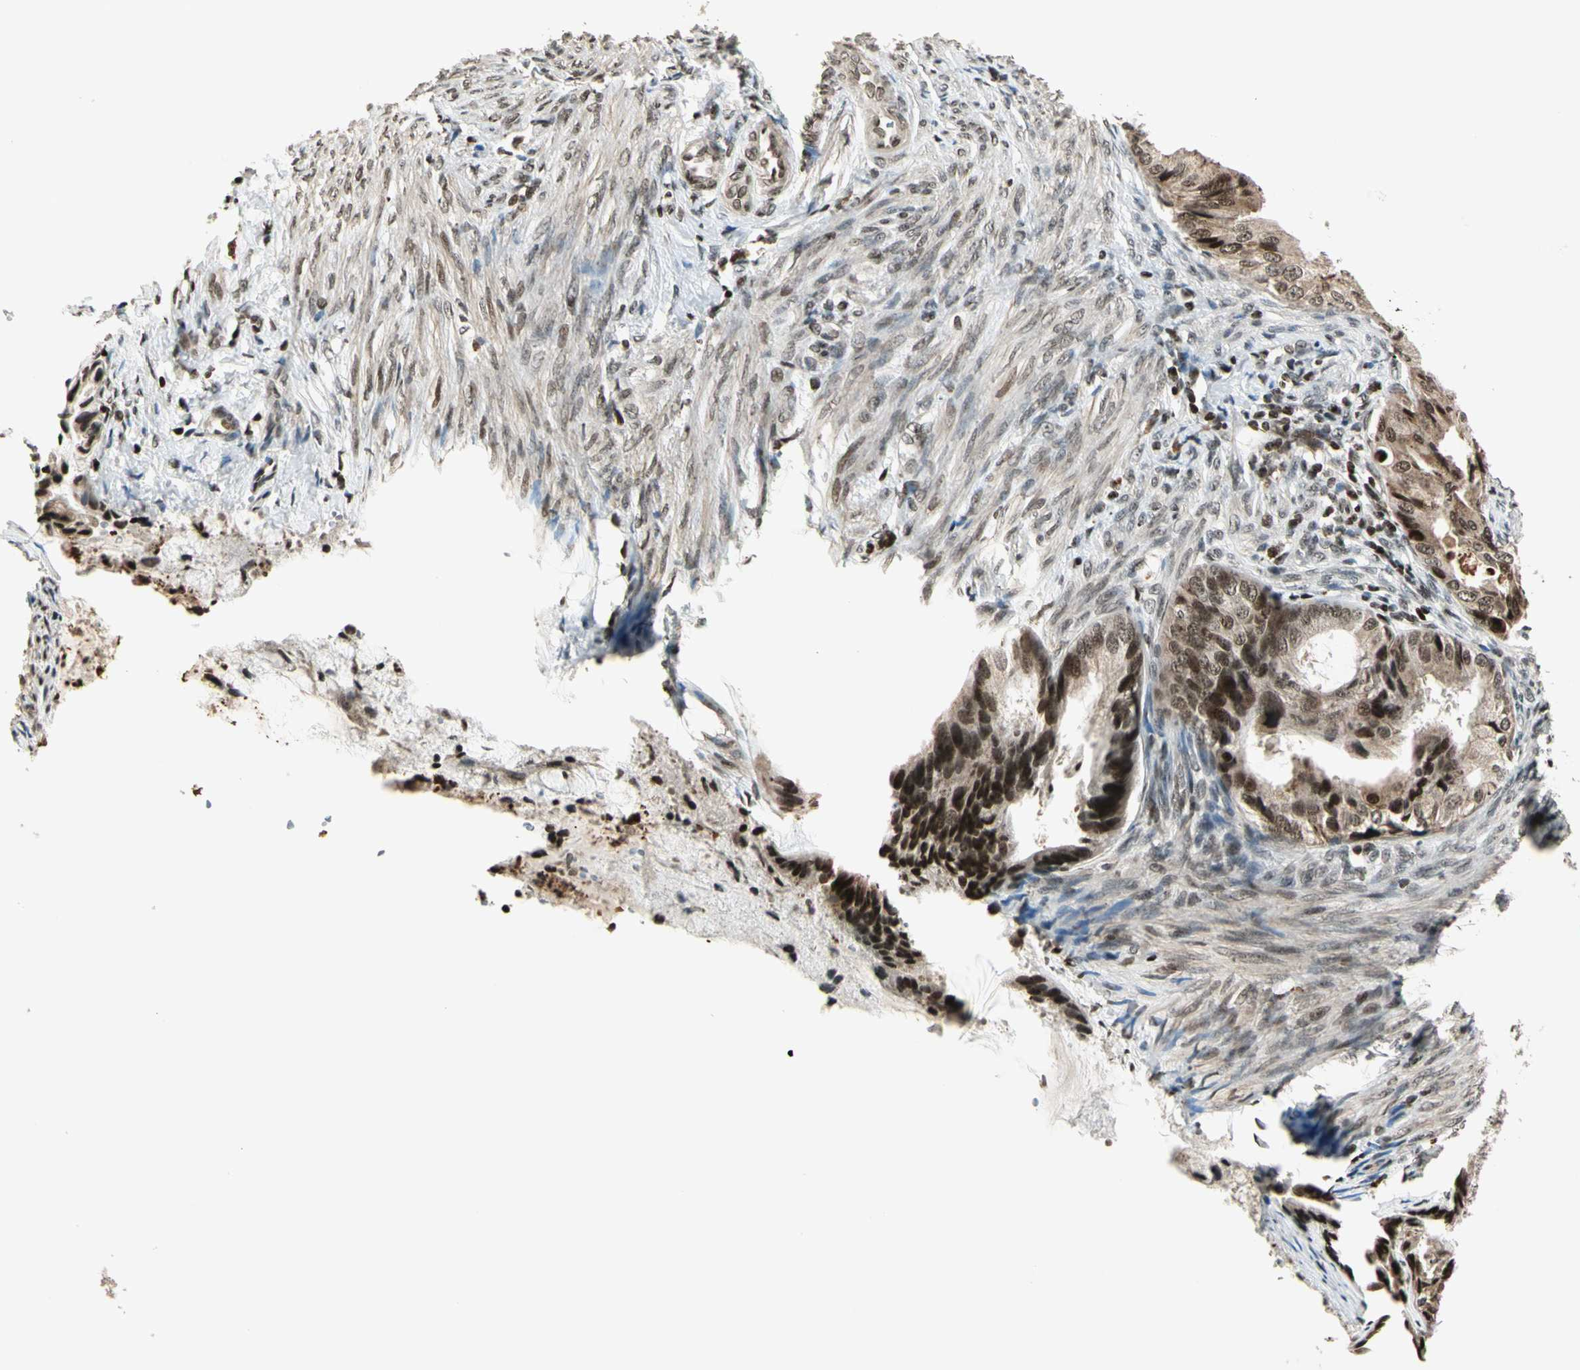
{"staining": {"intensity": "moderate", "quantity": ">75%", "location": "cytoplasmic/membranous,nuclear"}, "tissue": "endometrial cancer", "cell_type": "Tumor cells", "image_type": "cancer", "snomed": [{"axis": "morphology", "description": "Adenocarcinoma, NOS"}, {"axis": "topography", "description": "Endometrium"}], "caption": "DAB (3,3'-diaminobenzidine) immunohistochemical staining of endometrial adenocarcinoma exhibits moderate cytoplasmic/membranous and nuclear protein positivity in about >75% of tumor cells.", "gene": "TSHZ3", "patient": {"sex": "female", "age": 86}}